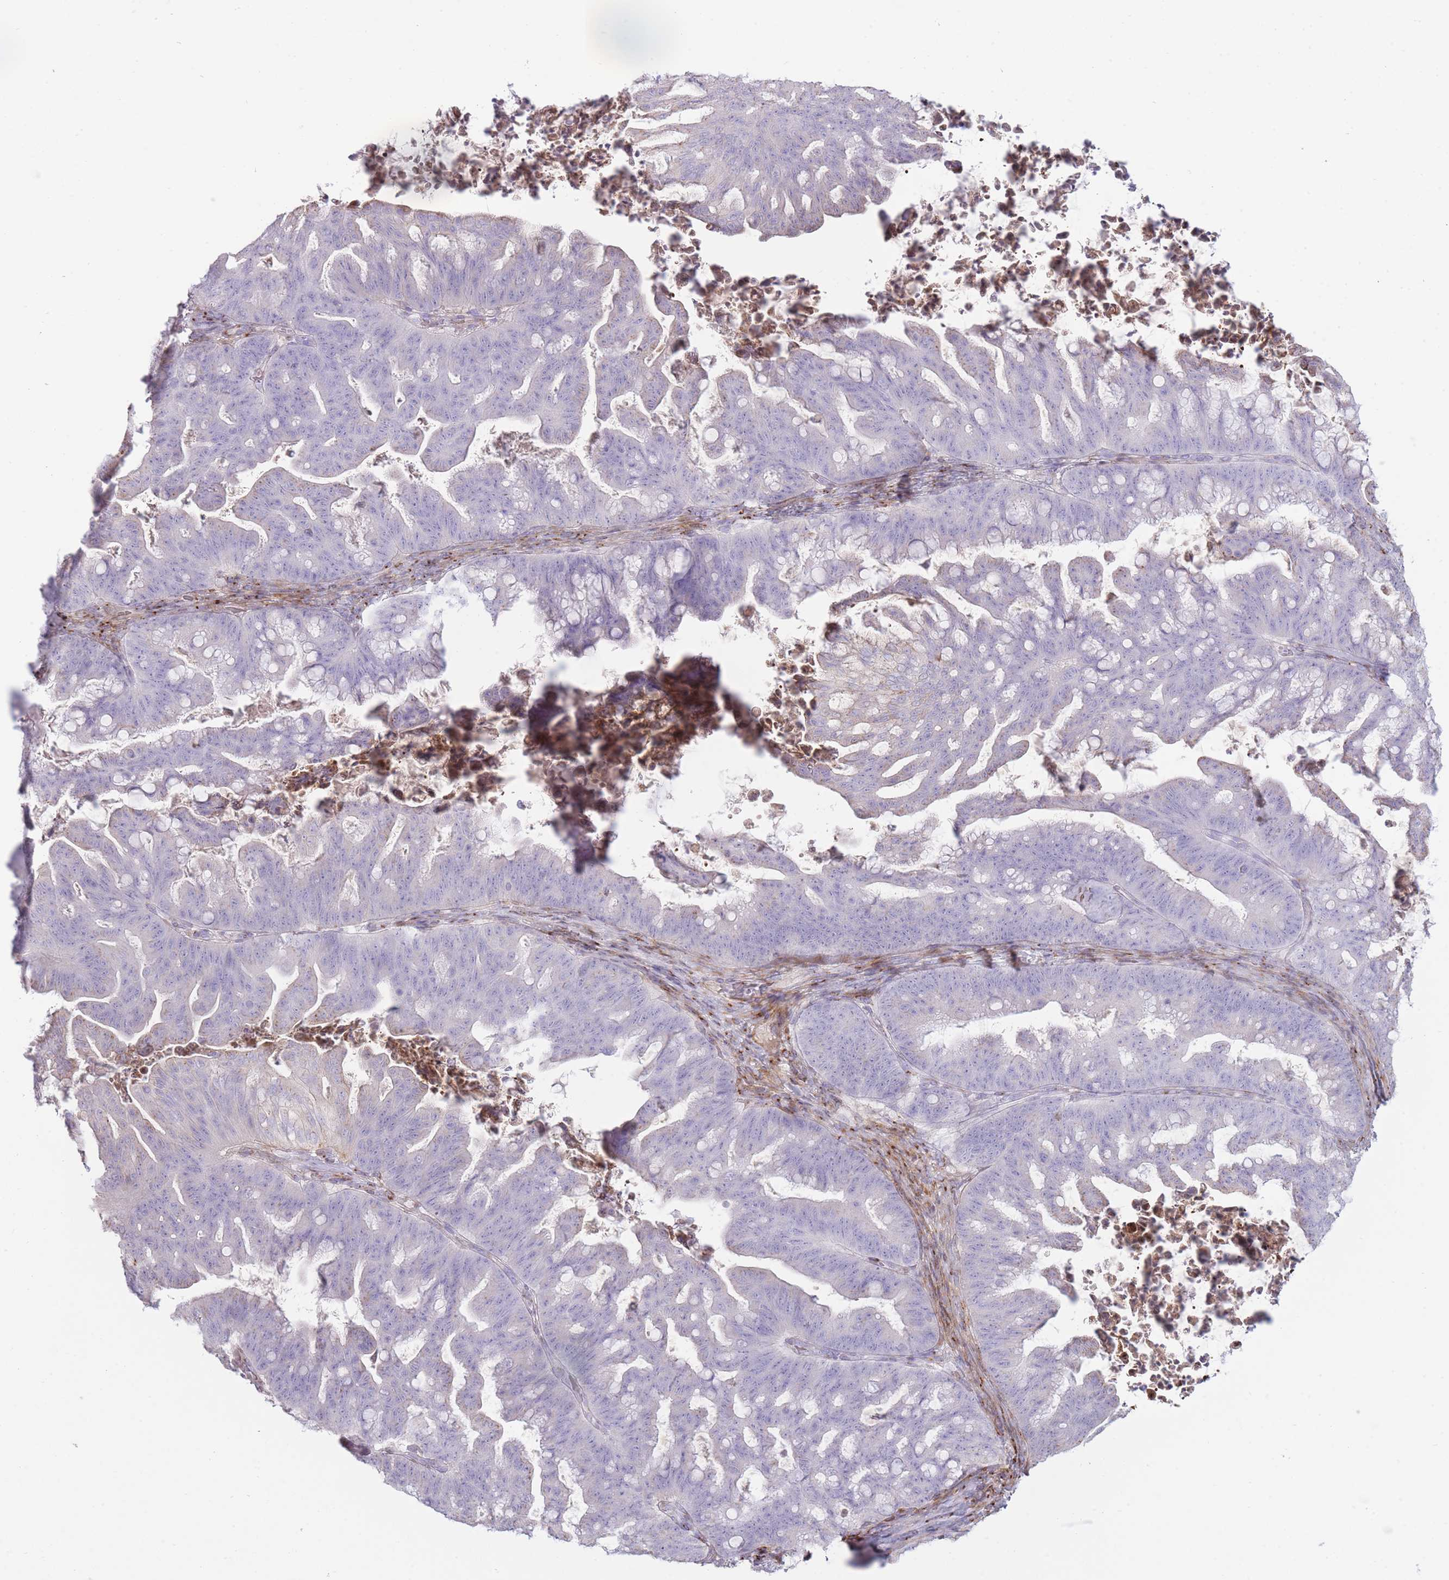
{"staining": {"intensity": "negative", "quantity": "none", "location": "none"}, "tissue": "ovarian cancer", "cell_type": "Tumor cells", "image_type": "cancer", "snomed": [{"axis": "morphology", "description": "Cystadenocarcinoma, mucinous, NOS"}, {"axis": "topography", "description": "Ovary"}], "caption": "Protein analysis of ovarian mucinous cystadenocarcinoma exhibits no significant expression in tumor cells.", "gene": "PPP3R2", "patient": {"sex": "female", "age": 67}}